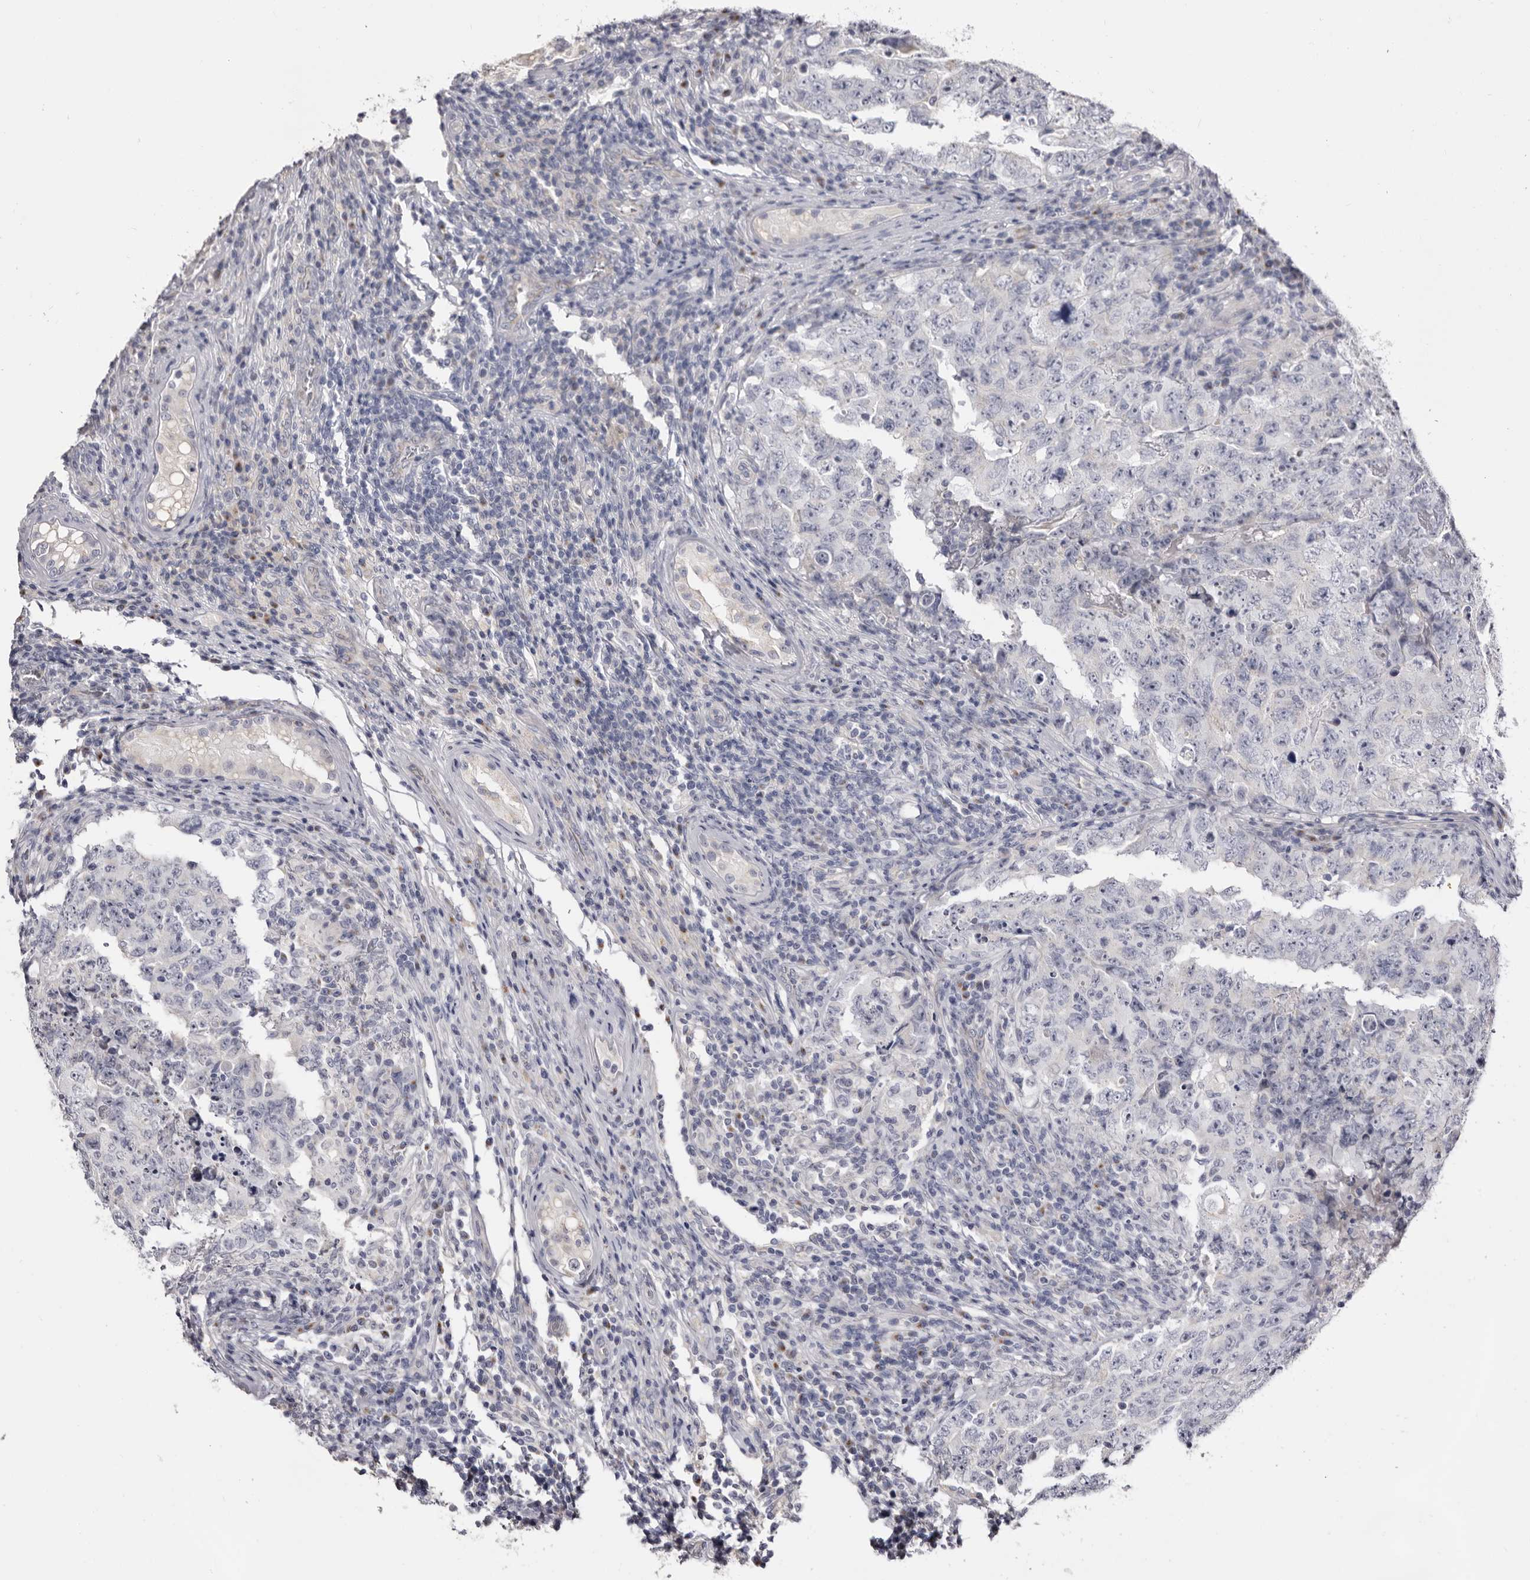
{"staining": {"intensity": "negative", "quantity": "none", "location": "none"}, "tissue": "testis cancer", "cell_type": "Tumor cells", "image_type": "cancer", "snomed": [{"axis": "morphology", "description": "Carcinoma, Embryonal, NOS"}, {"axis": "topography", "description": "Testis"}], "caption": "Immunohistochemistry of human testis cancer (embryonal carcinoma) shows no staining in tumor cells.", "gene": "CASQ1", "patient": {"sex": "male", "age": 26}}